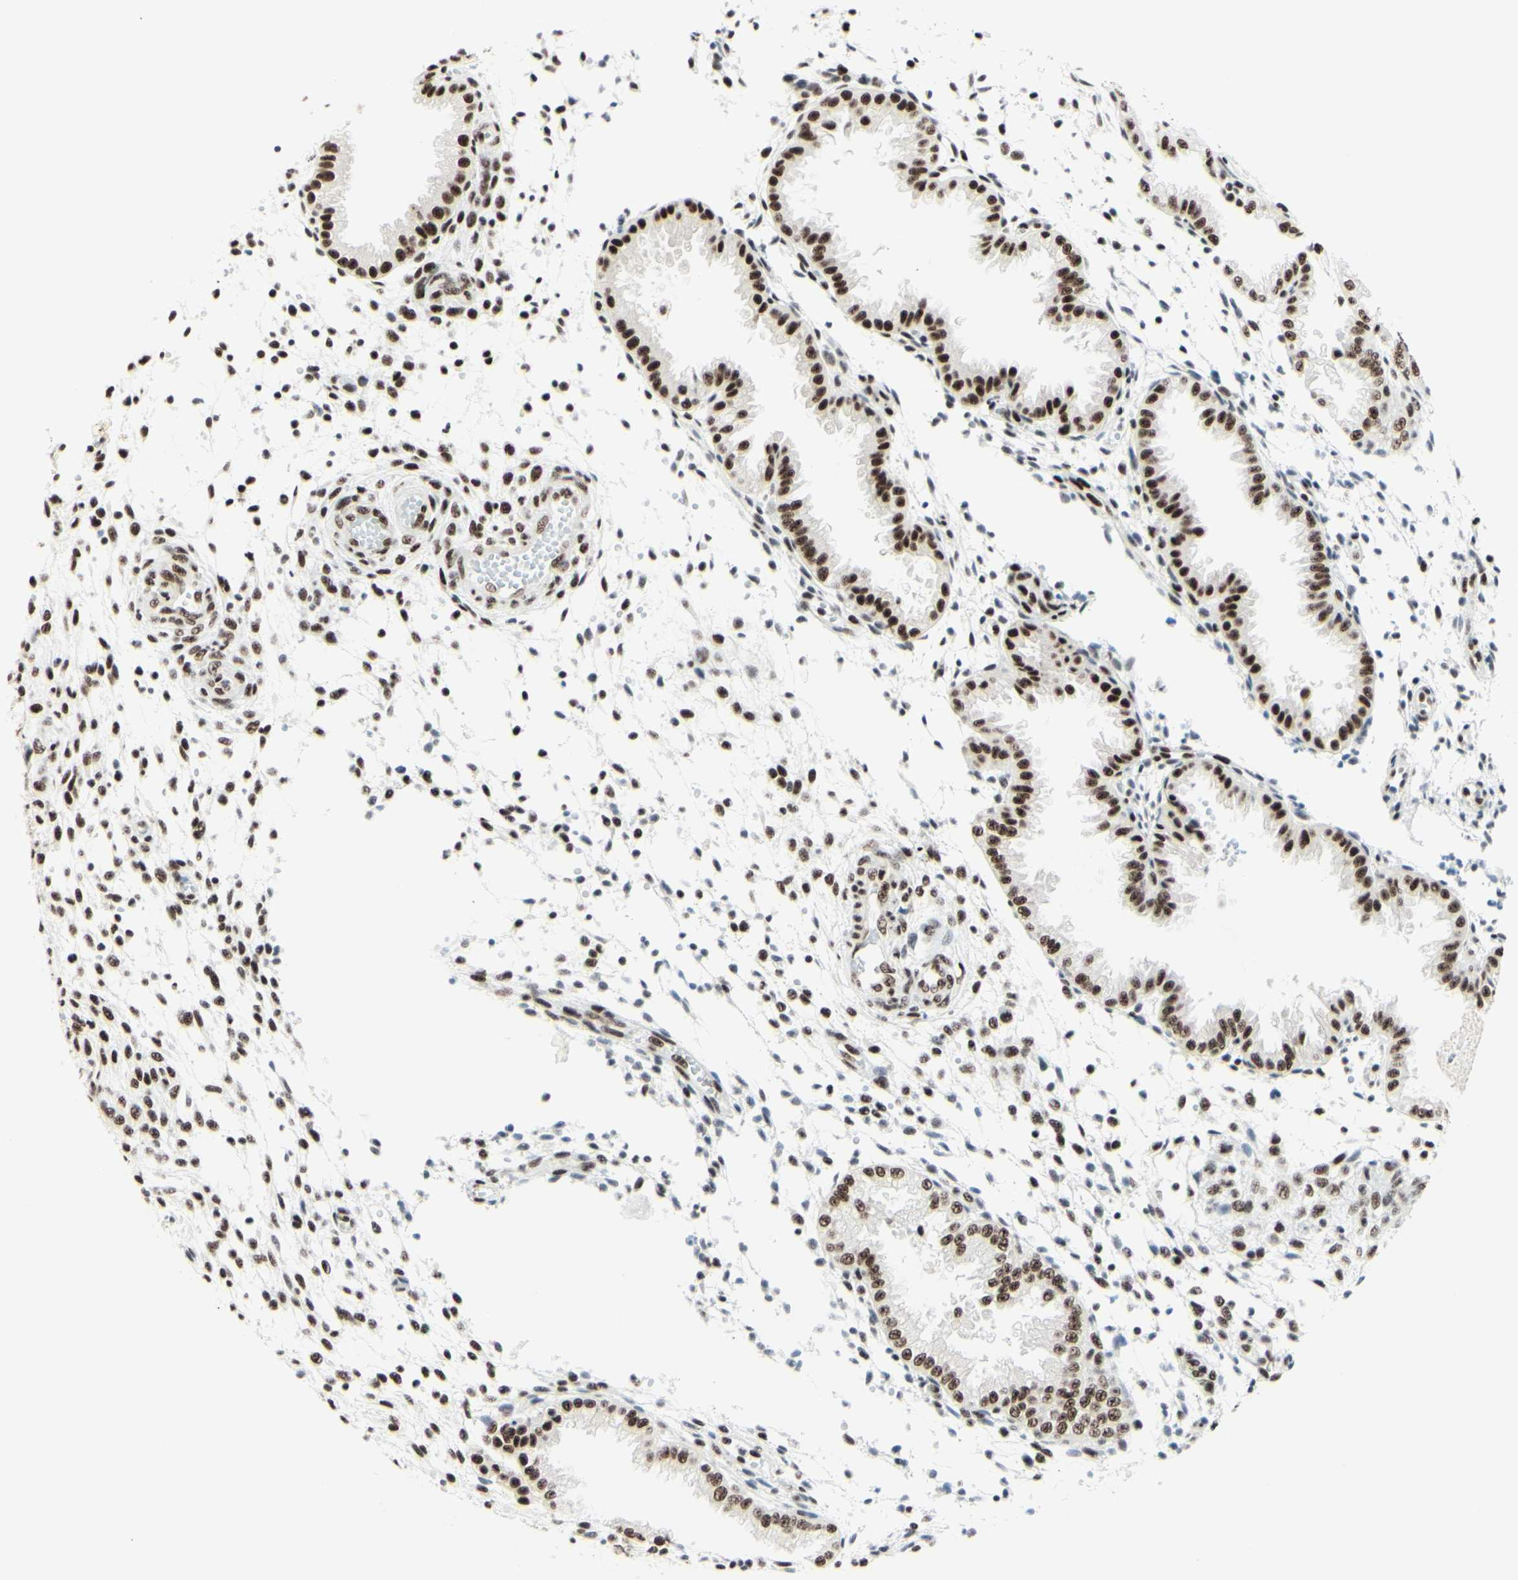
{"staining": {"intensity": "weak", "quantity": "<25%", "location": "nuclear"}, "tissue": "endometrium", "cell_type": "Cells in endometrial stroma", "image_type": "normal", "snomed": [{"axis": "morphology", "description": "Normal tissue, NOS"}, {"axis": "topography", "description": "Endometrium"}], "caption": "High magnification brightfield microscopy of normal endometrium stained with DAB (3,3'-diaminobenzidine) (brown) and counterstained with hematoxylin (blue): cells in endometrial stroma show no significant positivity. (Immunohistochemistry, brightfield microscopy, high magnification).", "gene": "WTAP", "patient": {"sex": "female", "age": 33}}